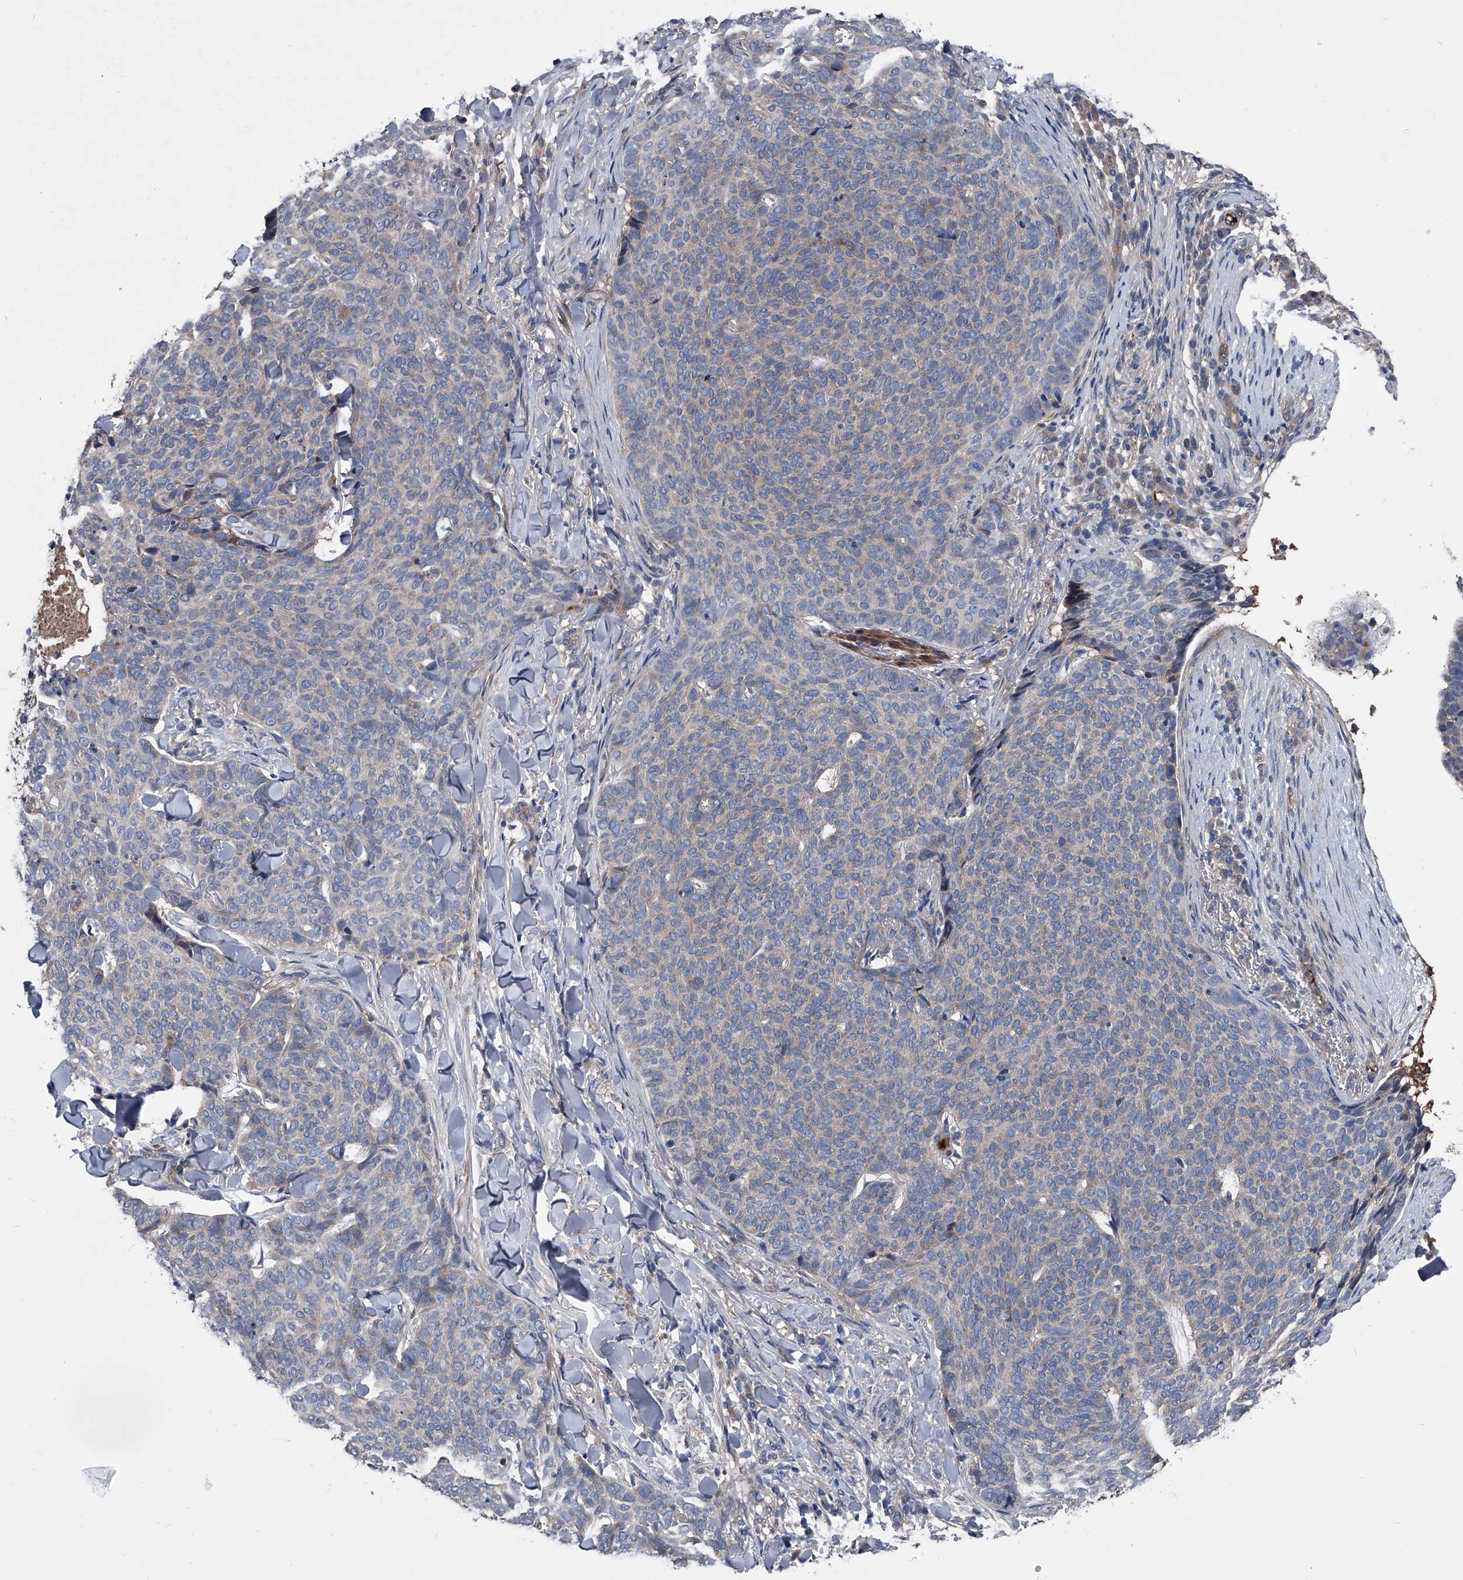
{"staining": {"intensity": "weak", "quantity": "<25%", "location": "cytoplasmic/membranous"}, "tissue": "skin cancer", "cell_type": "Tumor cells", "image_type": "cancer", "snomed": [{"axis": "morphology", "description": "Normal tissue, NOS"}, {"axis": "morphology", "description": "Basal cell carcinoma"}, {"axis": "topography", "description": "Skin"}], "caption": "High power microscopy photomicrograph of an immunohistochemistry (IHC) image of basal cell carcinoma (skin), revealing no significant expression in tumor cells.", "gene": "KIF13A", "patient": {"sex": "male", "age": 50}}